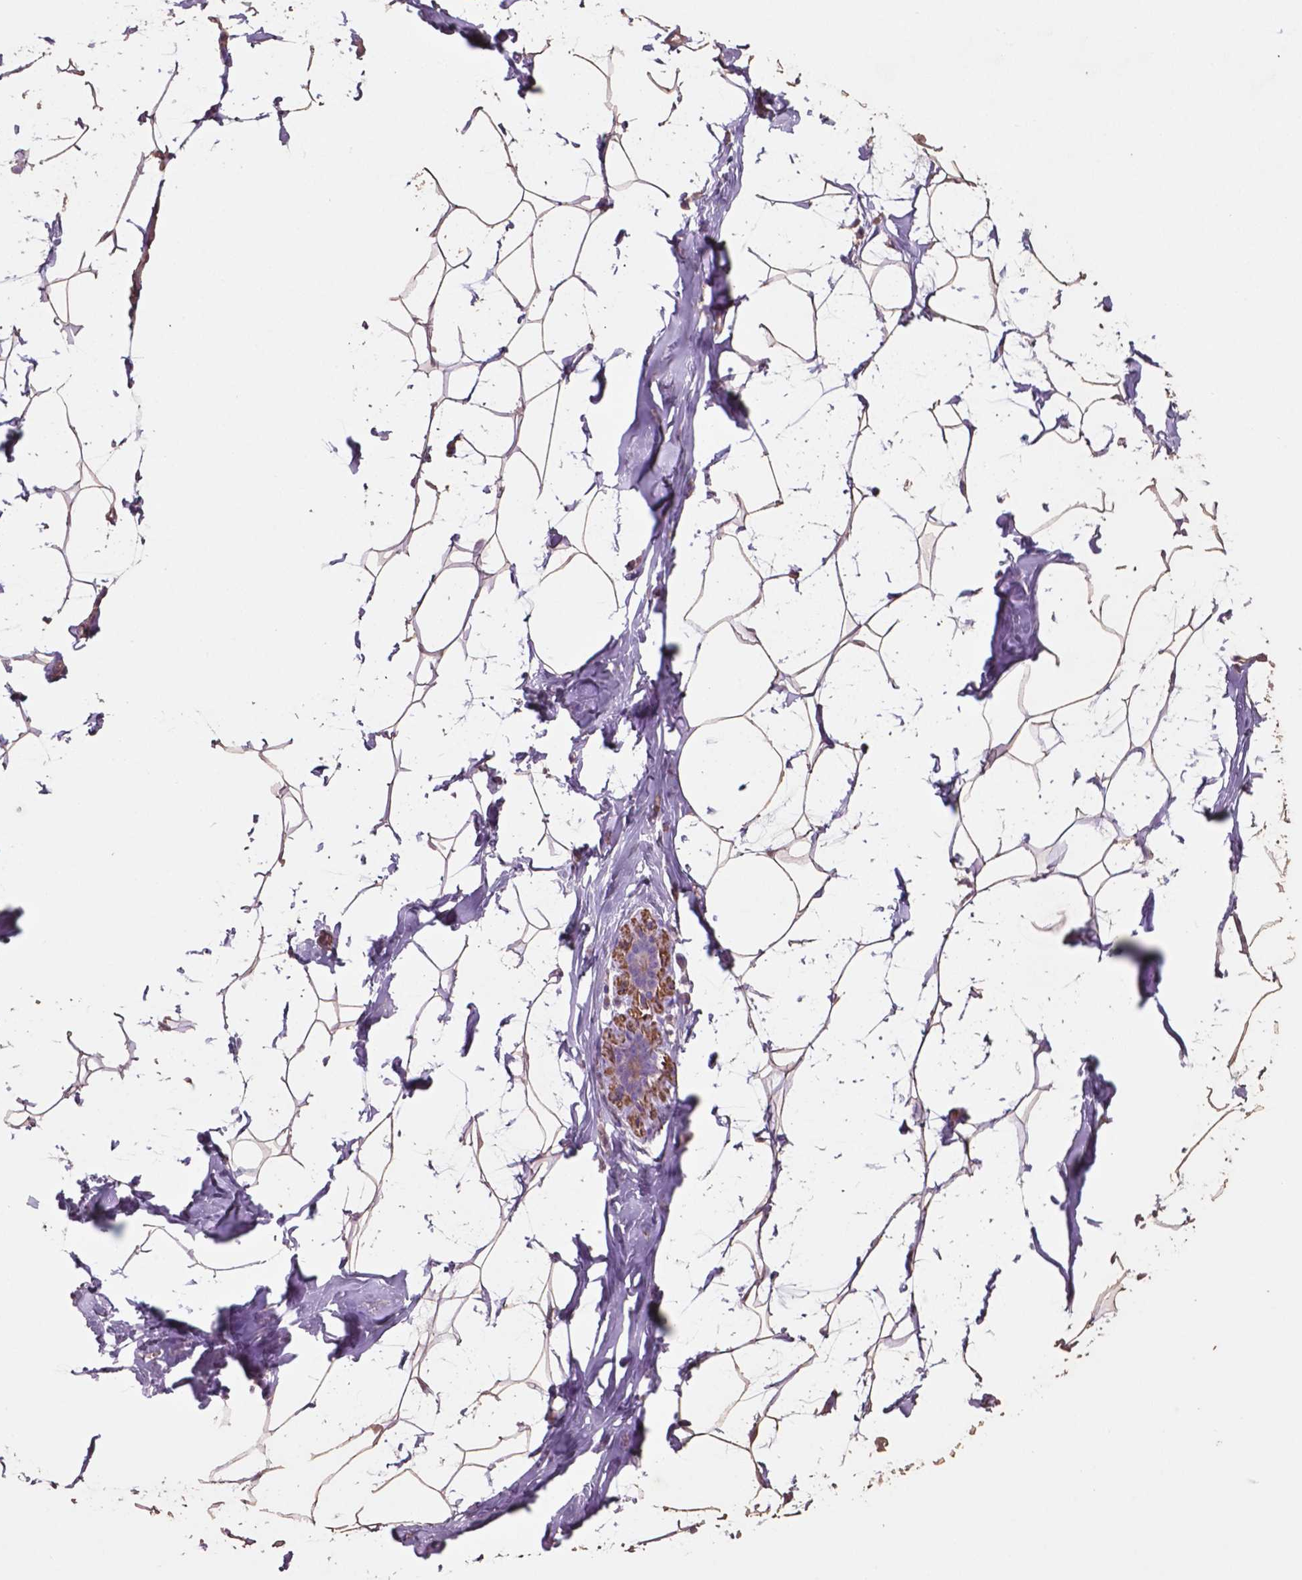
{"staining": {"intensity": "weak", "quantity": ">75%", "location": "cytoplasmic/membranous"}, "tissue": "breast", "cell_type": "Adipocytes", "image_type": "normal", "snomed": [{"axis": "morphology", "description": "Normal tissue, NOS"}, {"axis": "topography", "description": "Breast"}], "caption": "Protein expression analysis of normal breast demonstrates weak cytoplasmic/membranous positivity in approximately >75% of adipocytes. The protein of interest is stained brown, and the nuclei are stained in blue (DAB IHC with brightfield microscopy, high magnification).", "gene": "COMMD4", "patient": {"sex": "female", "age": 32}}